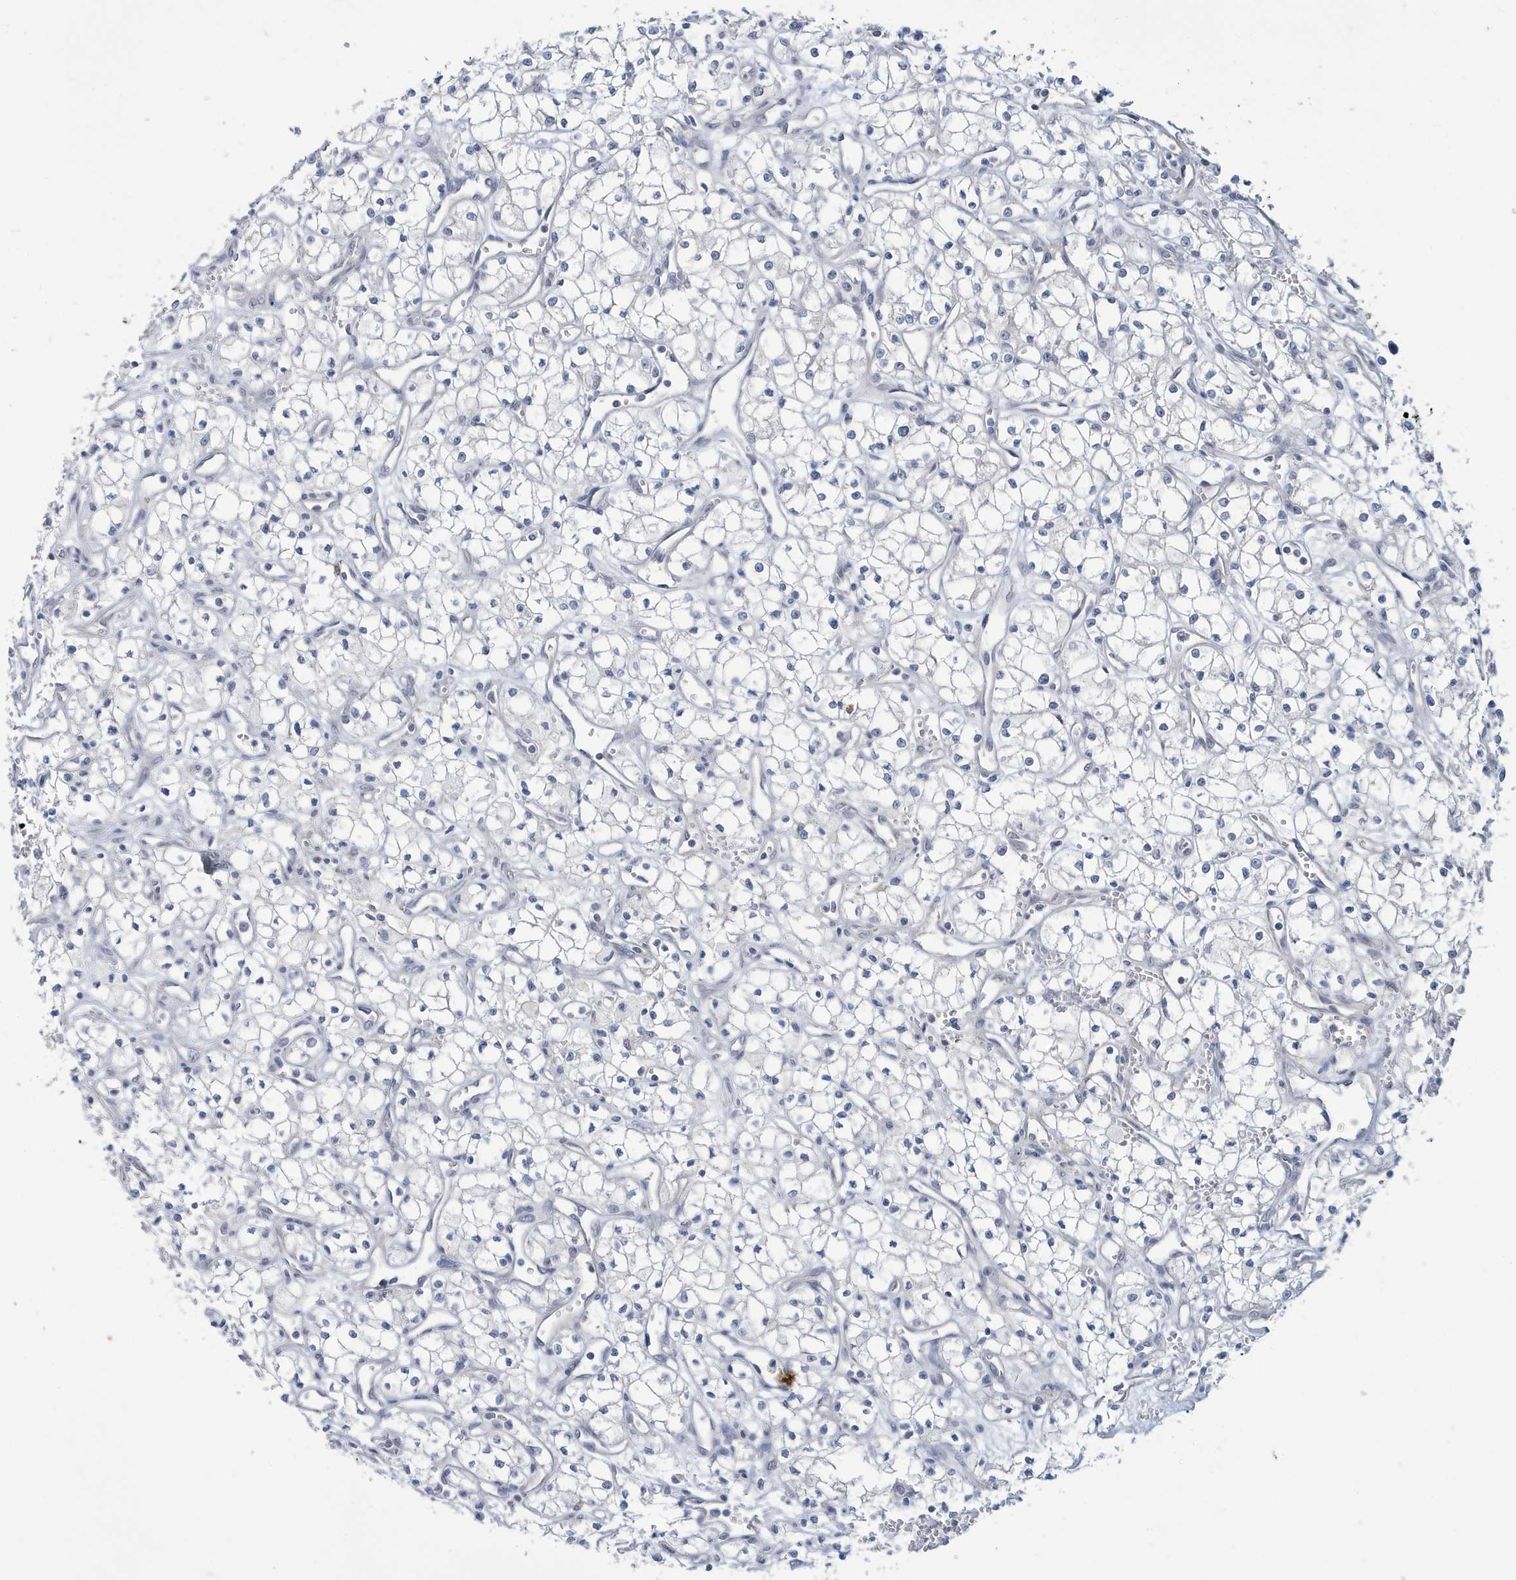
{"staining": {"intensity": "negative", "quantity": "none", "location": "none"}, "tissue": "renal cancer", "cell_type": "Tumor cells", "image_type": "cancer", "snomed": [{"axis": "morphology", "description": "Adenocarcinoma, NOS"}, {"axis": "topography", "description": "Kidney"}], "caption": "High magnification brightfield microscopy of renal cancer (adenocarcinoma) stained with DAB (brown) and counterstained with hematoxylin (blue): tumor cells show no significant staining. Brightfield microscopy of IHC stained with DAB (3,3'-diaminobenzidine) (brown) and hematoxylin (blue), captured at high magnification.", "gene": "ZNF654", "patient": {"sex": "male", "age": 59}}